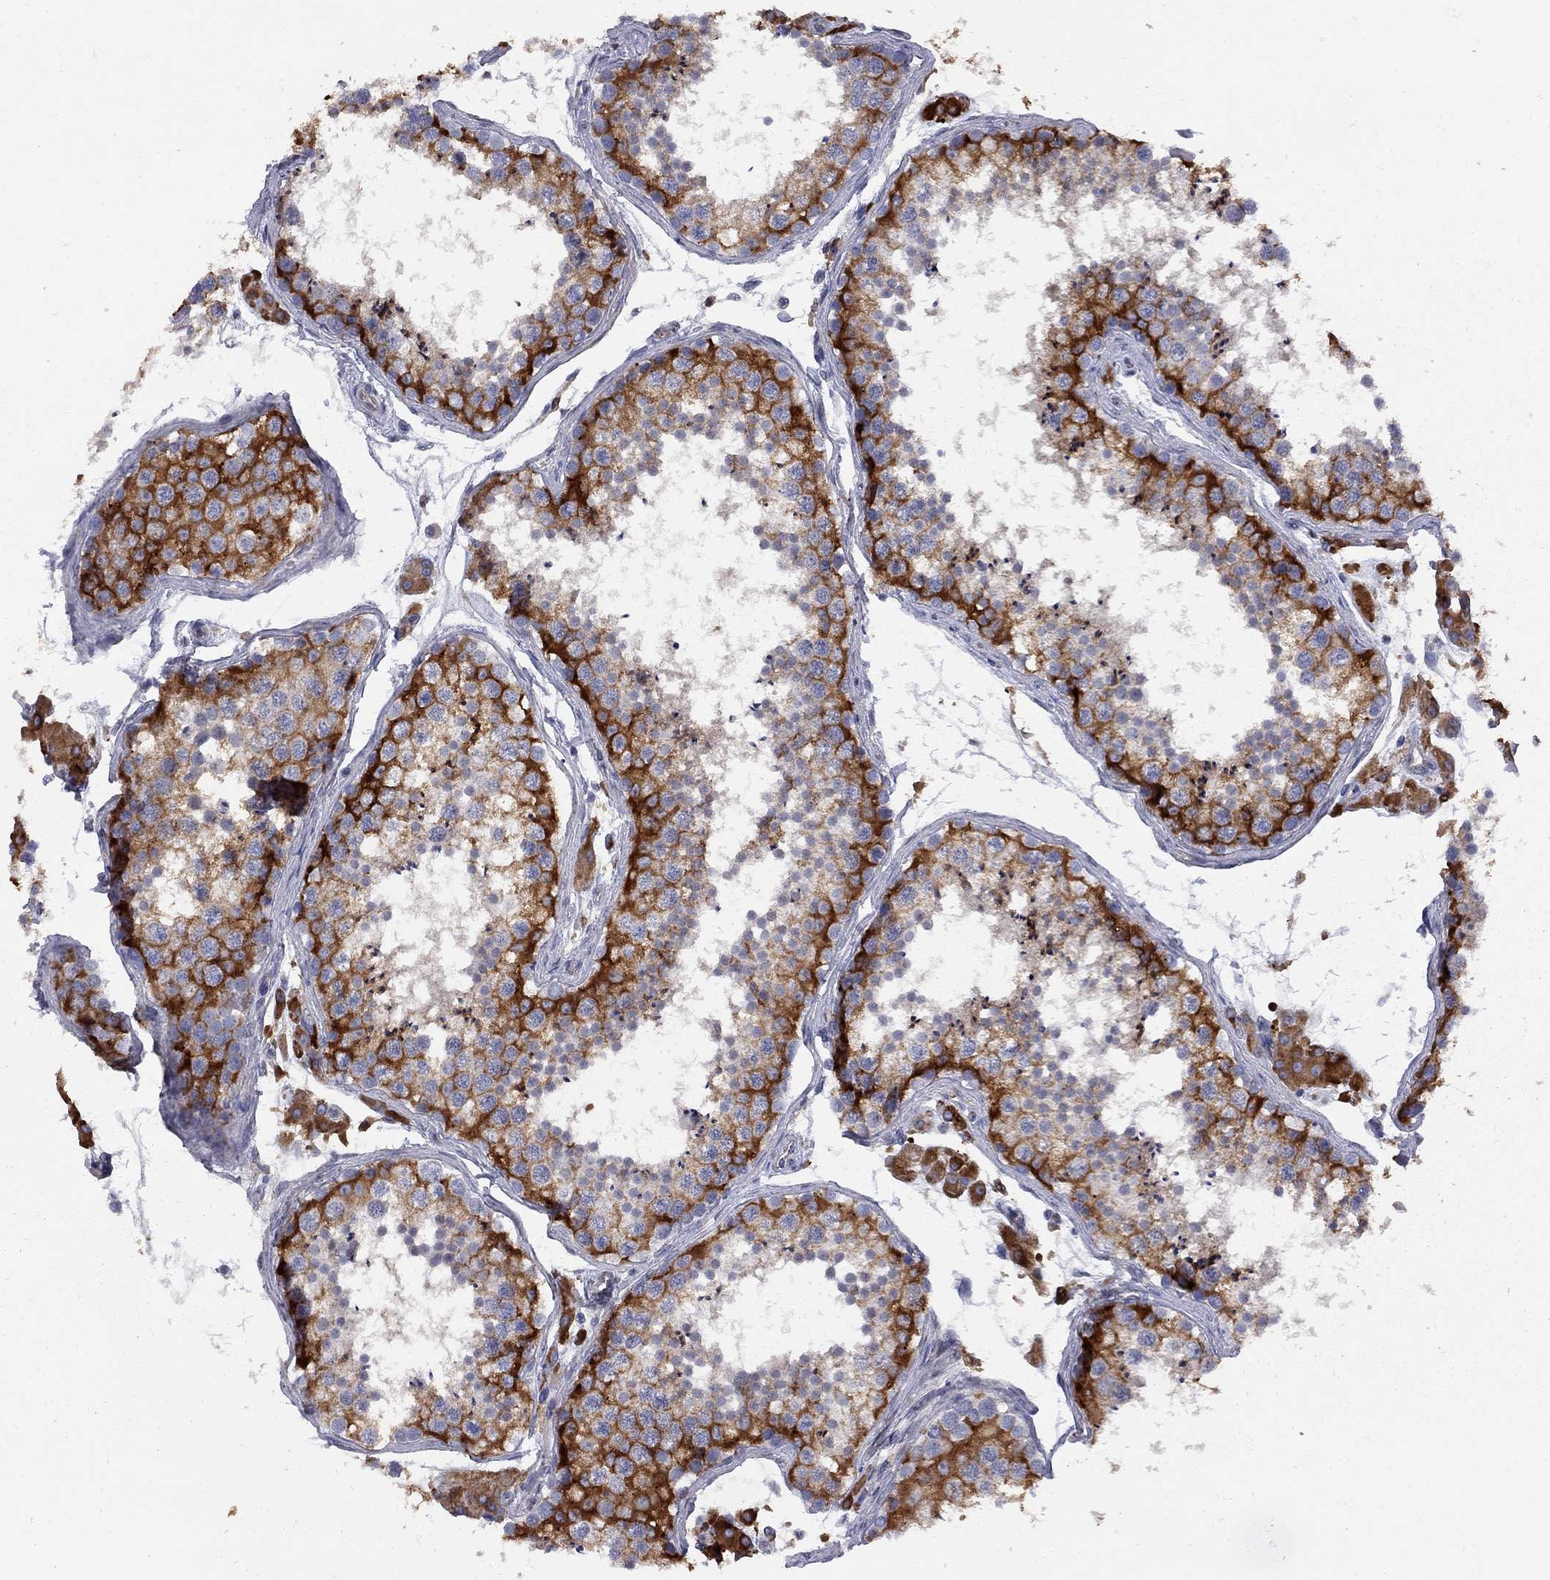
{"staining": {"intensity": "strong", "quantity": "25%-75%", "location": "cytoplasmic/membranous"}, "tissue": "testis", "cell_type": "Cells in seminiferous ducts", "image_type": "normal", "snomed": [{"axis": "morphology", "description": "Normal tissue, NOS"}, {"axis": "topography", "description": "Testis"}], "caption": "Brown immunohistochemical staining in unremarkable testis demonstrates strong cytoplasmic/membranous positivity in about 25%-75% of cells in seminiferous ducts.", "gene": "MTHFR", "patient": {"sex": "male", "age": 41}}